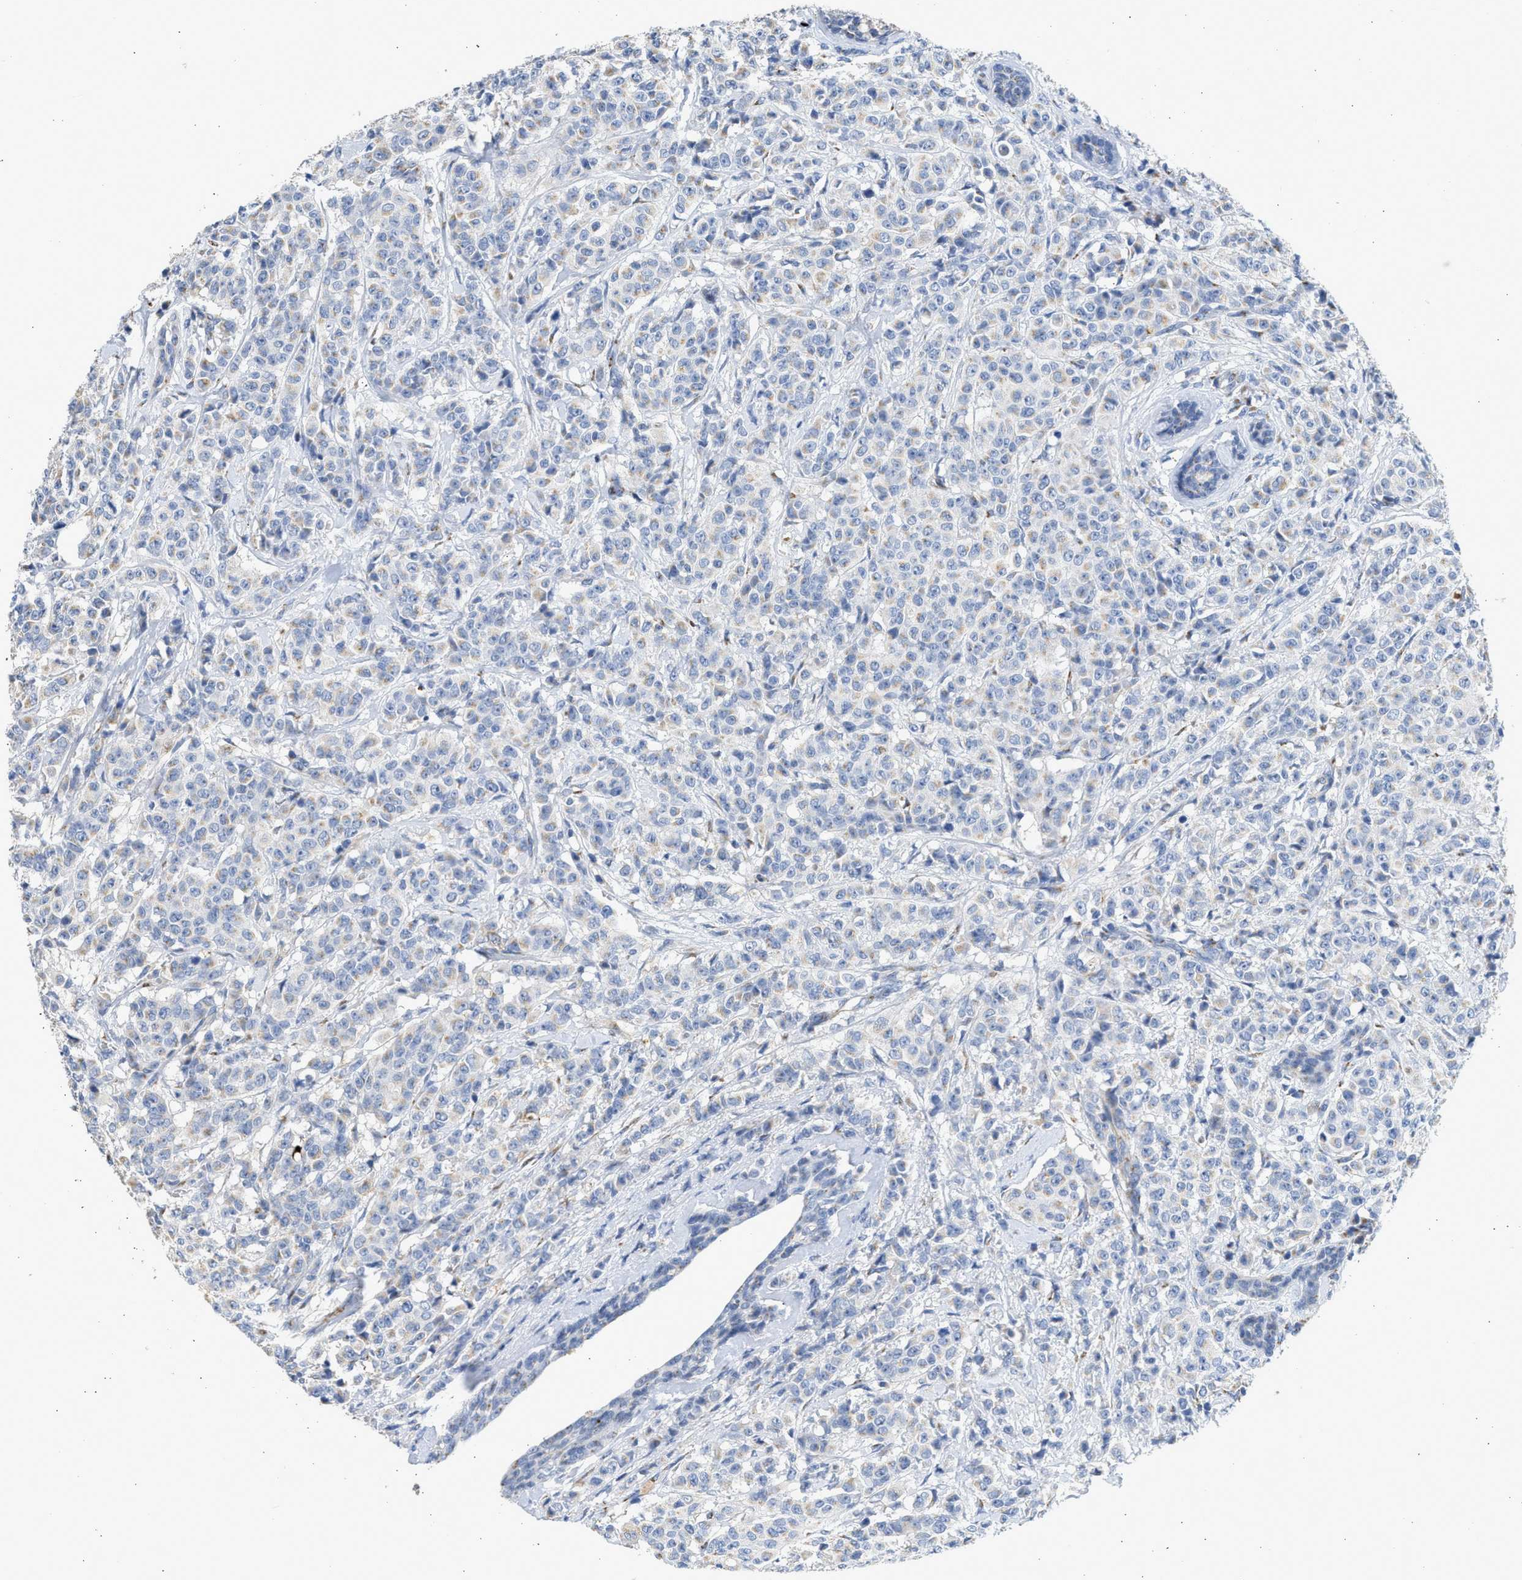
{"staining": {"intensity": "weak", "quantity": "<25%", "location": "cytoplasmic/membranous"}, "tissue": "breast cancer", "cell_type": "Tumor cells", "image_type": "cancer", "snomed": [{"axis": "morphology", "description": "Normal tissue, NOS"}, {"axis": "morphology", "description": "Duct carcinoma"}, {"axis": "topography", "description": "Breast"}], "caption": "This micrograph is of breast cancer stained with immunohistochemistry (IHC) to label a protein in brown with the nuclei are counter-stained blue. There is no positivity in tumor cells.", "gene": "IPO8", "patient": {"sex": "female", "age": 40}}